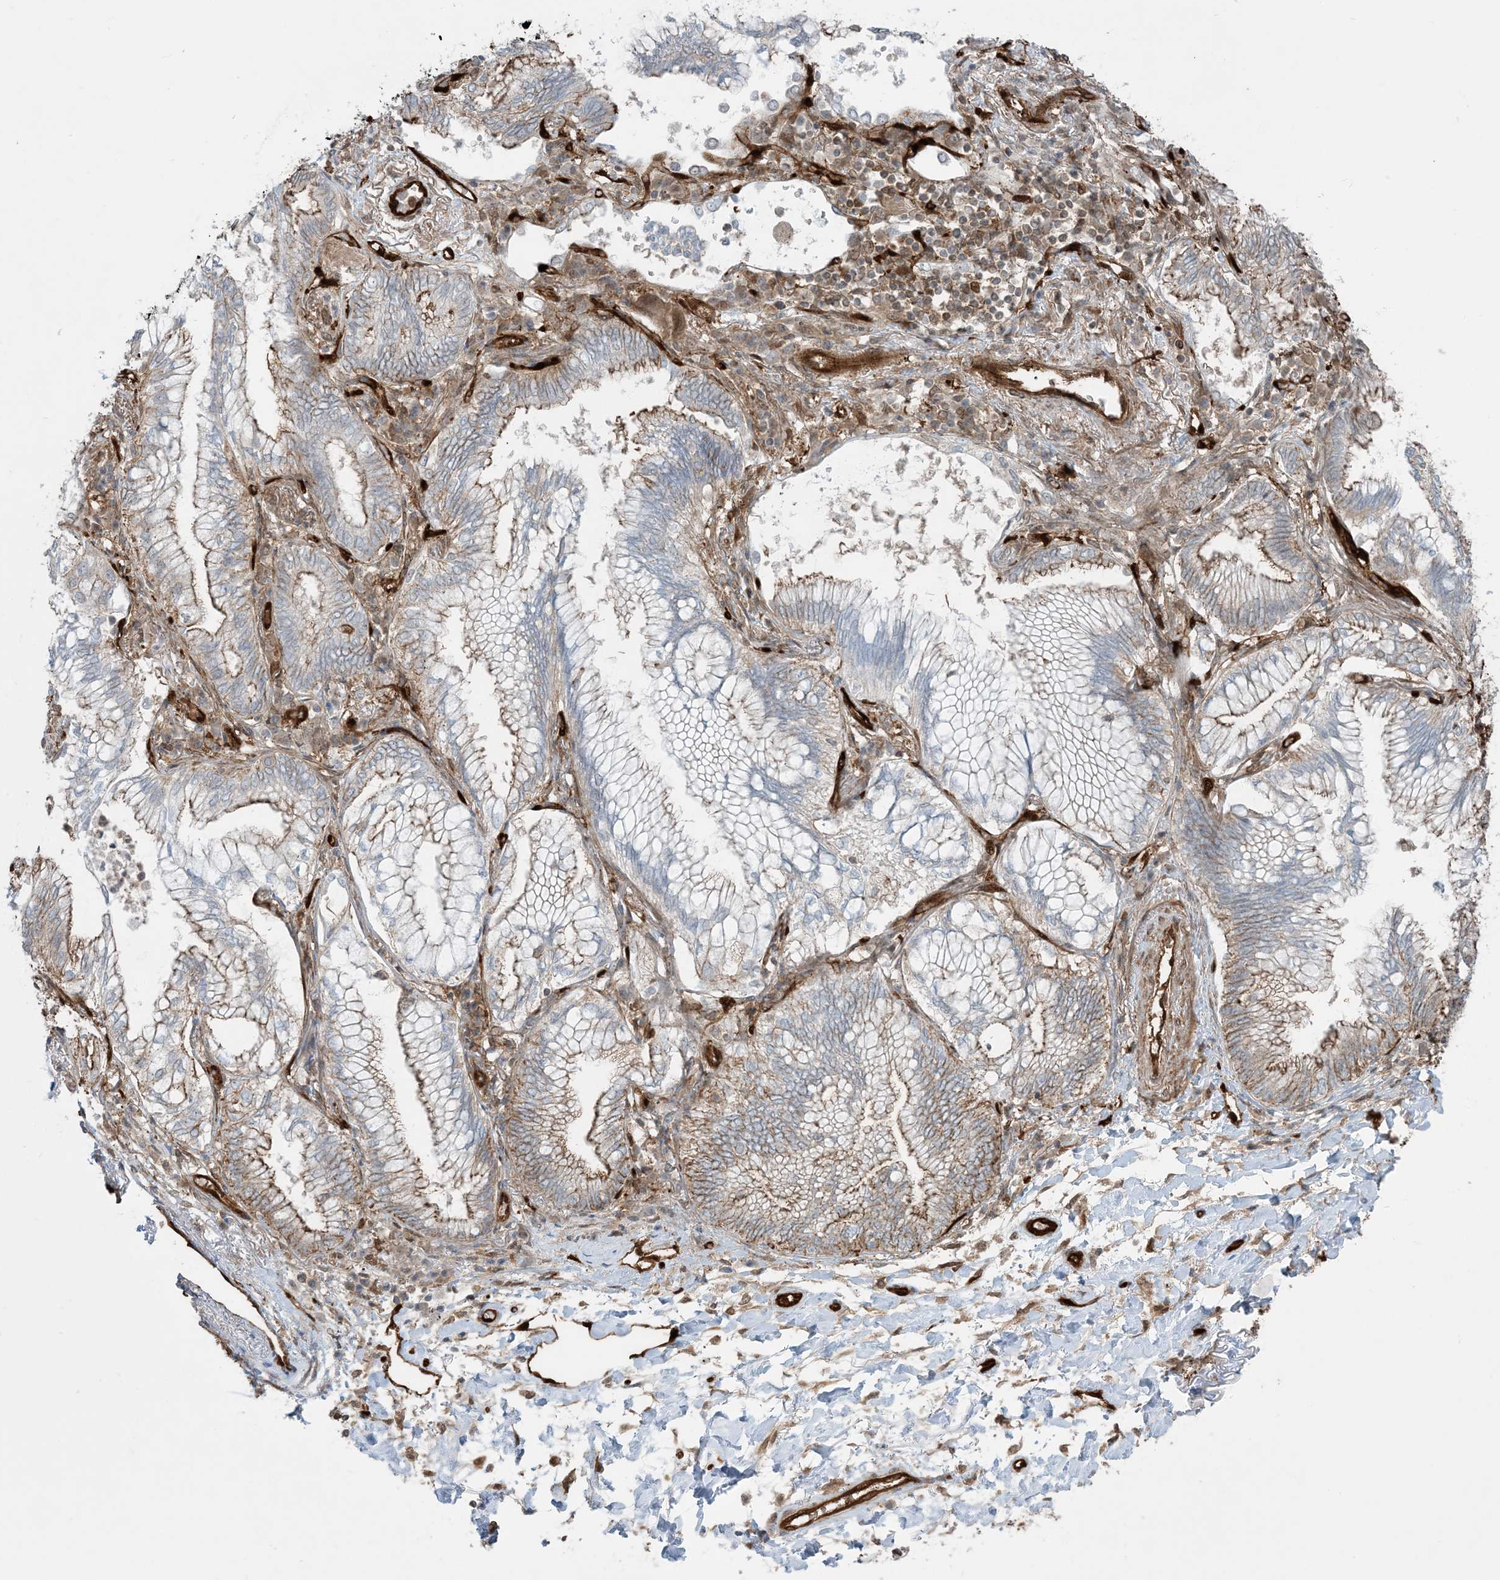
{"staining": {"intensity": "moderate", "quantity": "<25%", "location": "cytoplasmic/membranous"}, "tissue": "lung cancer", "cell_type": "Tumor cells", "image_type": "cancer", "snomed": [{"axis": "morphology", "description": "Adenocarcinoma, NOS"}, {"axis": "topography", "description": "Lung"}], "caption": "This is an image of immunohistochemistry staining of lung cancer, which shows moderate expression in the cytoplasmic/membranous of tumor cells.", "gene": "PPM1F", "patient": {"sex": "female", "age": 70}}